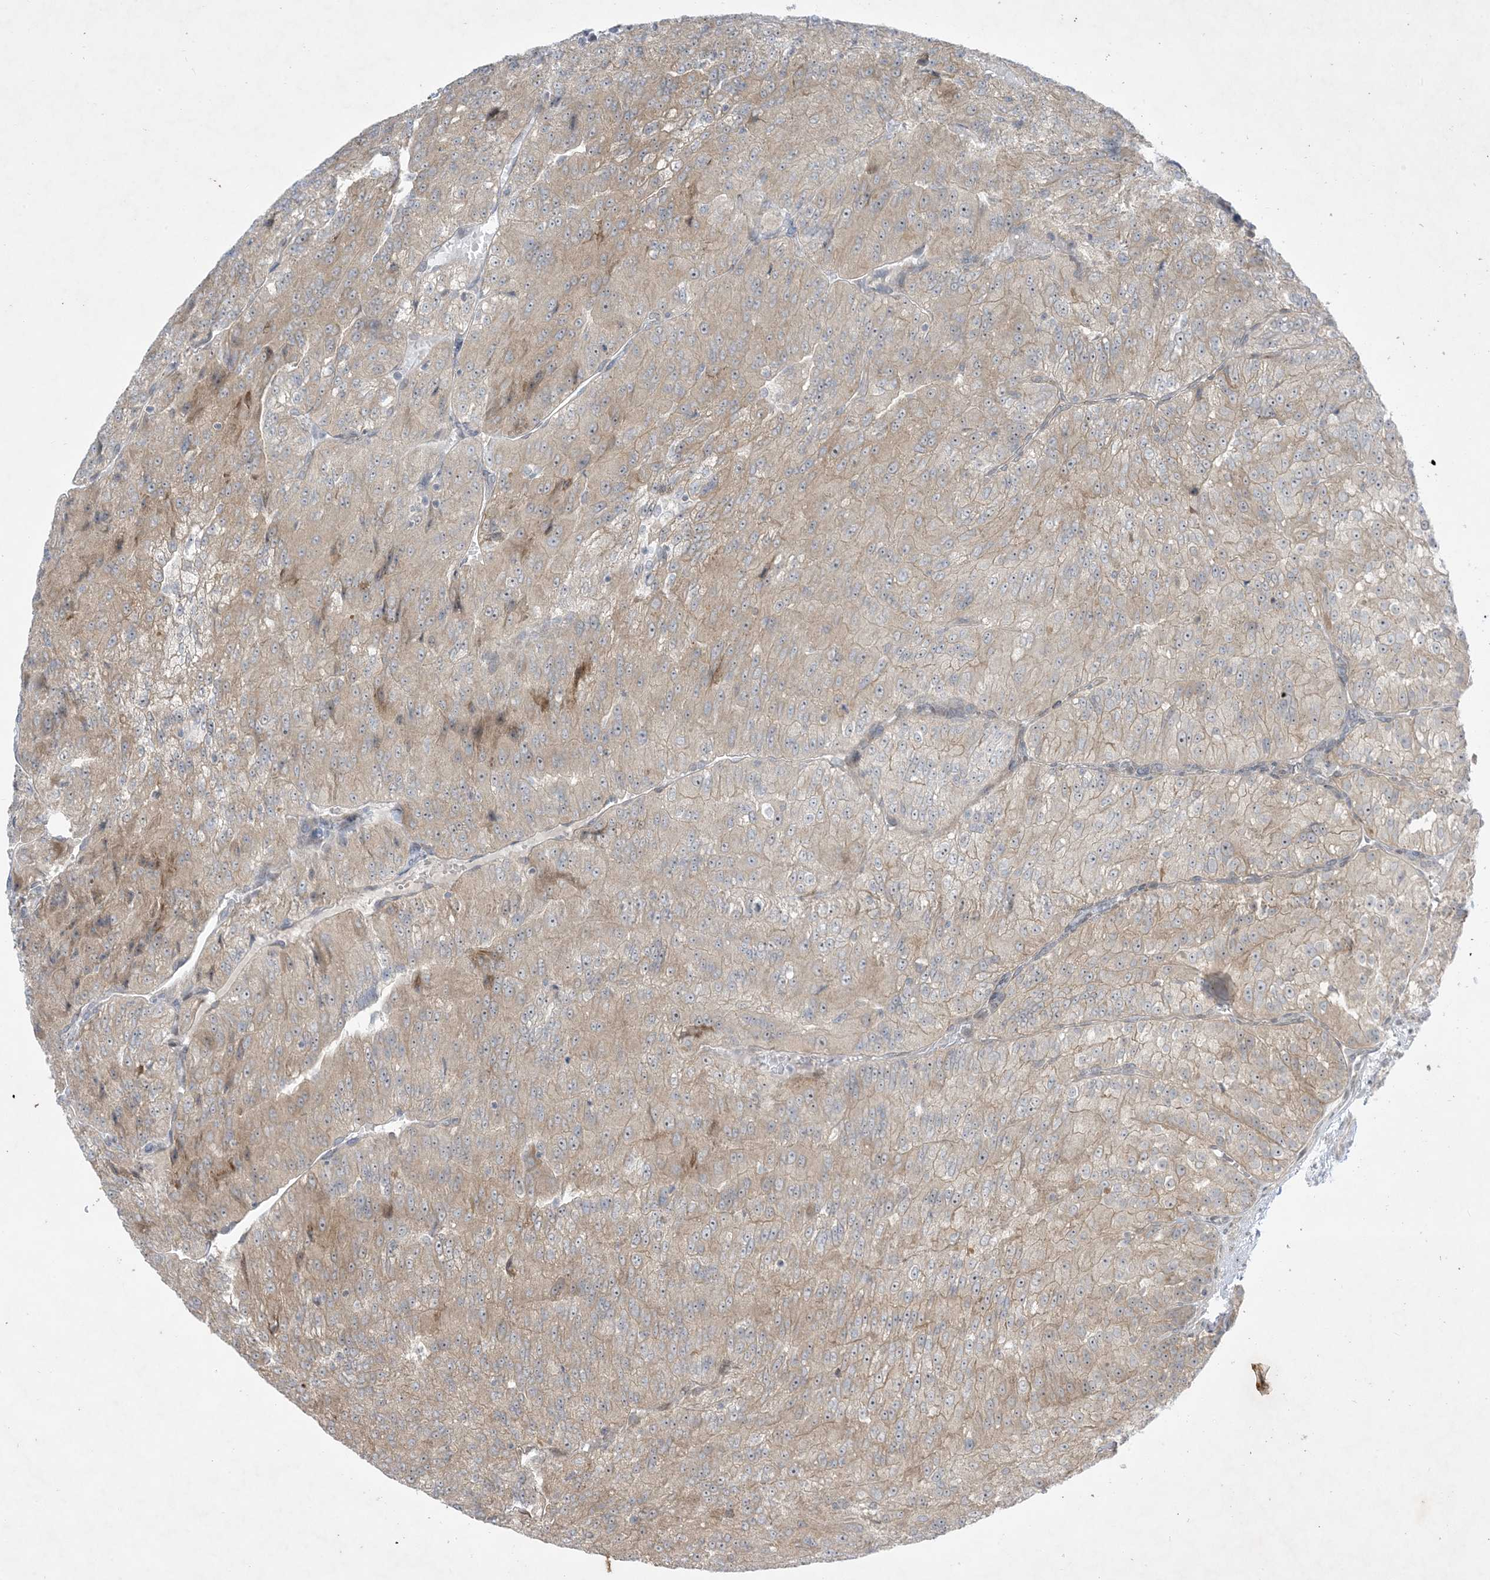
{"staining": {"intensity": "weak", "quantity": ">75%", "location": "cytoplasmic/membranous"}, "tissue": "renal cancer", "cell_type": "Tumor cells", "image_type": "cancer", "snomed": [{"axis": "morphology", "description": "Adenocarcinoma, NOS"}, {"axis": "topography", "description": "Kidney"}], "caption": "Brown immunohistochemical staining in renal cancer (adenocarcinoma) displays weak cytoplasmic/membranous expression in about >75% of tumor cells.", "gene": "SOGA3", "patient": {"sex": "female", "age": 63}}